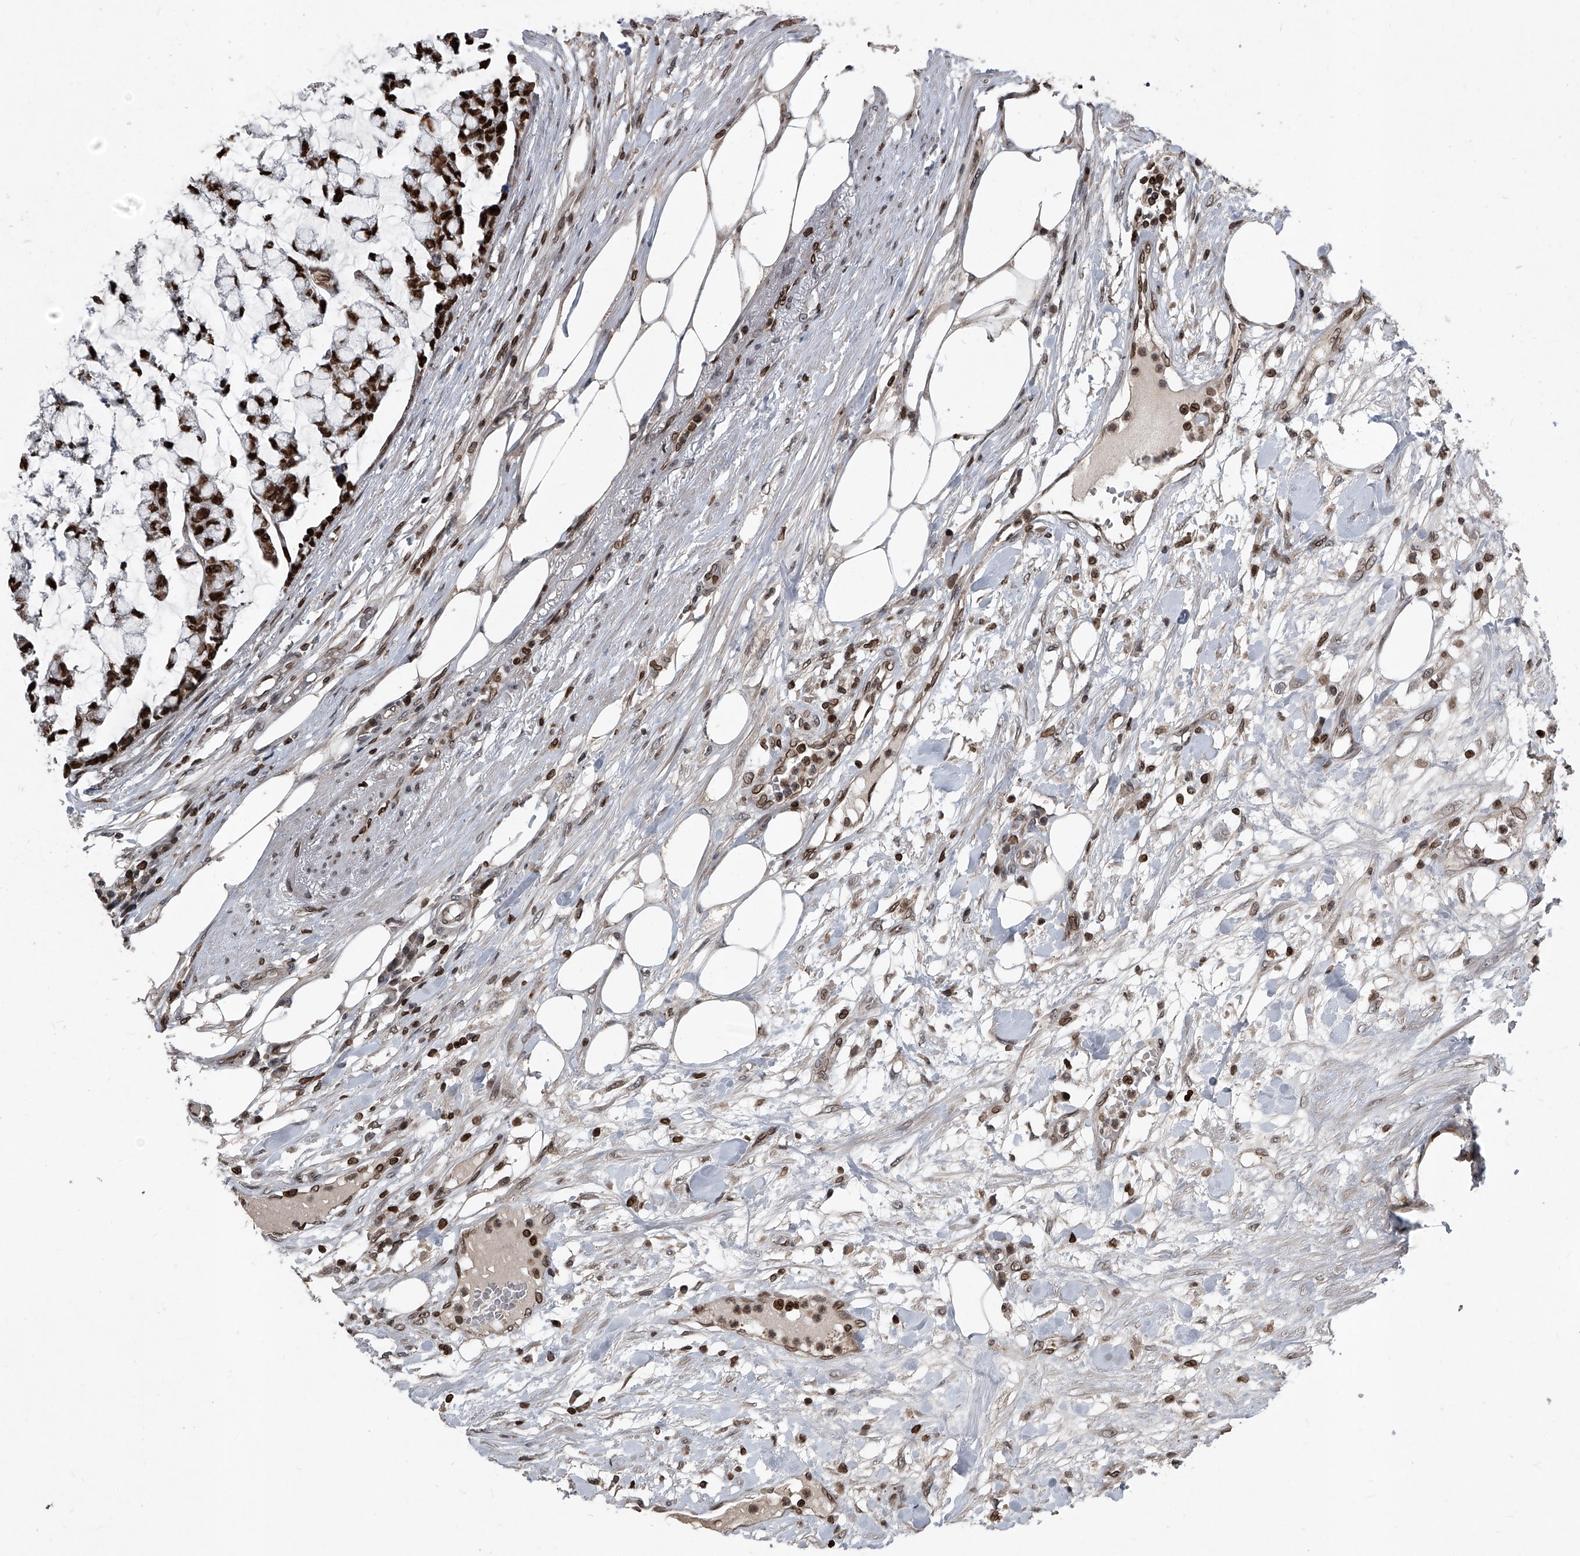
{"staining": {"intensity": "strong", "quantity": ">75%", "location": "nuclear"}, "tissue": "colorectal cancer", "cell_type": "Tumor cells", "image_type": "cancer", "snomed": [{"axis": "morphology", "description": "Adenocarcinoma, NOS"}, {"axis": "topography", "description": "Colon"}], "caption": "A histopathology image of human adenocarcinoma (colorectal) stained for a protein displays strong nuclear brown staining in tumor cells.", "gene": "PHF20", "patient": {"sex": "female", "age": 84}}